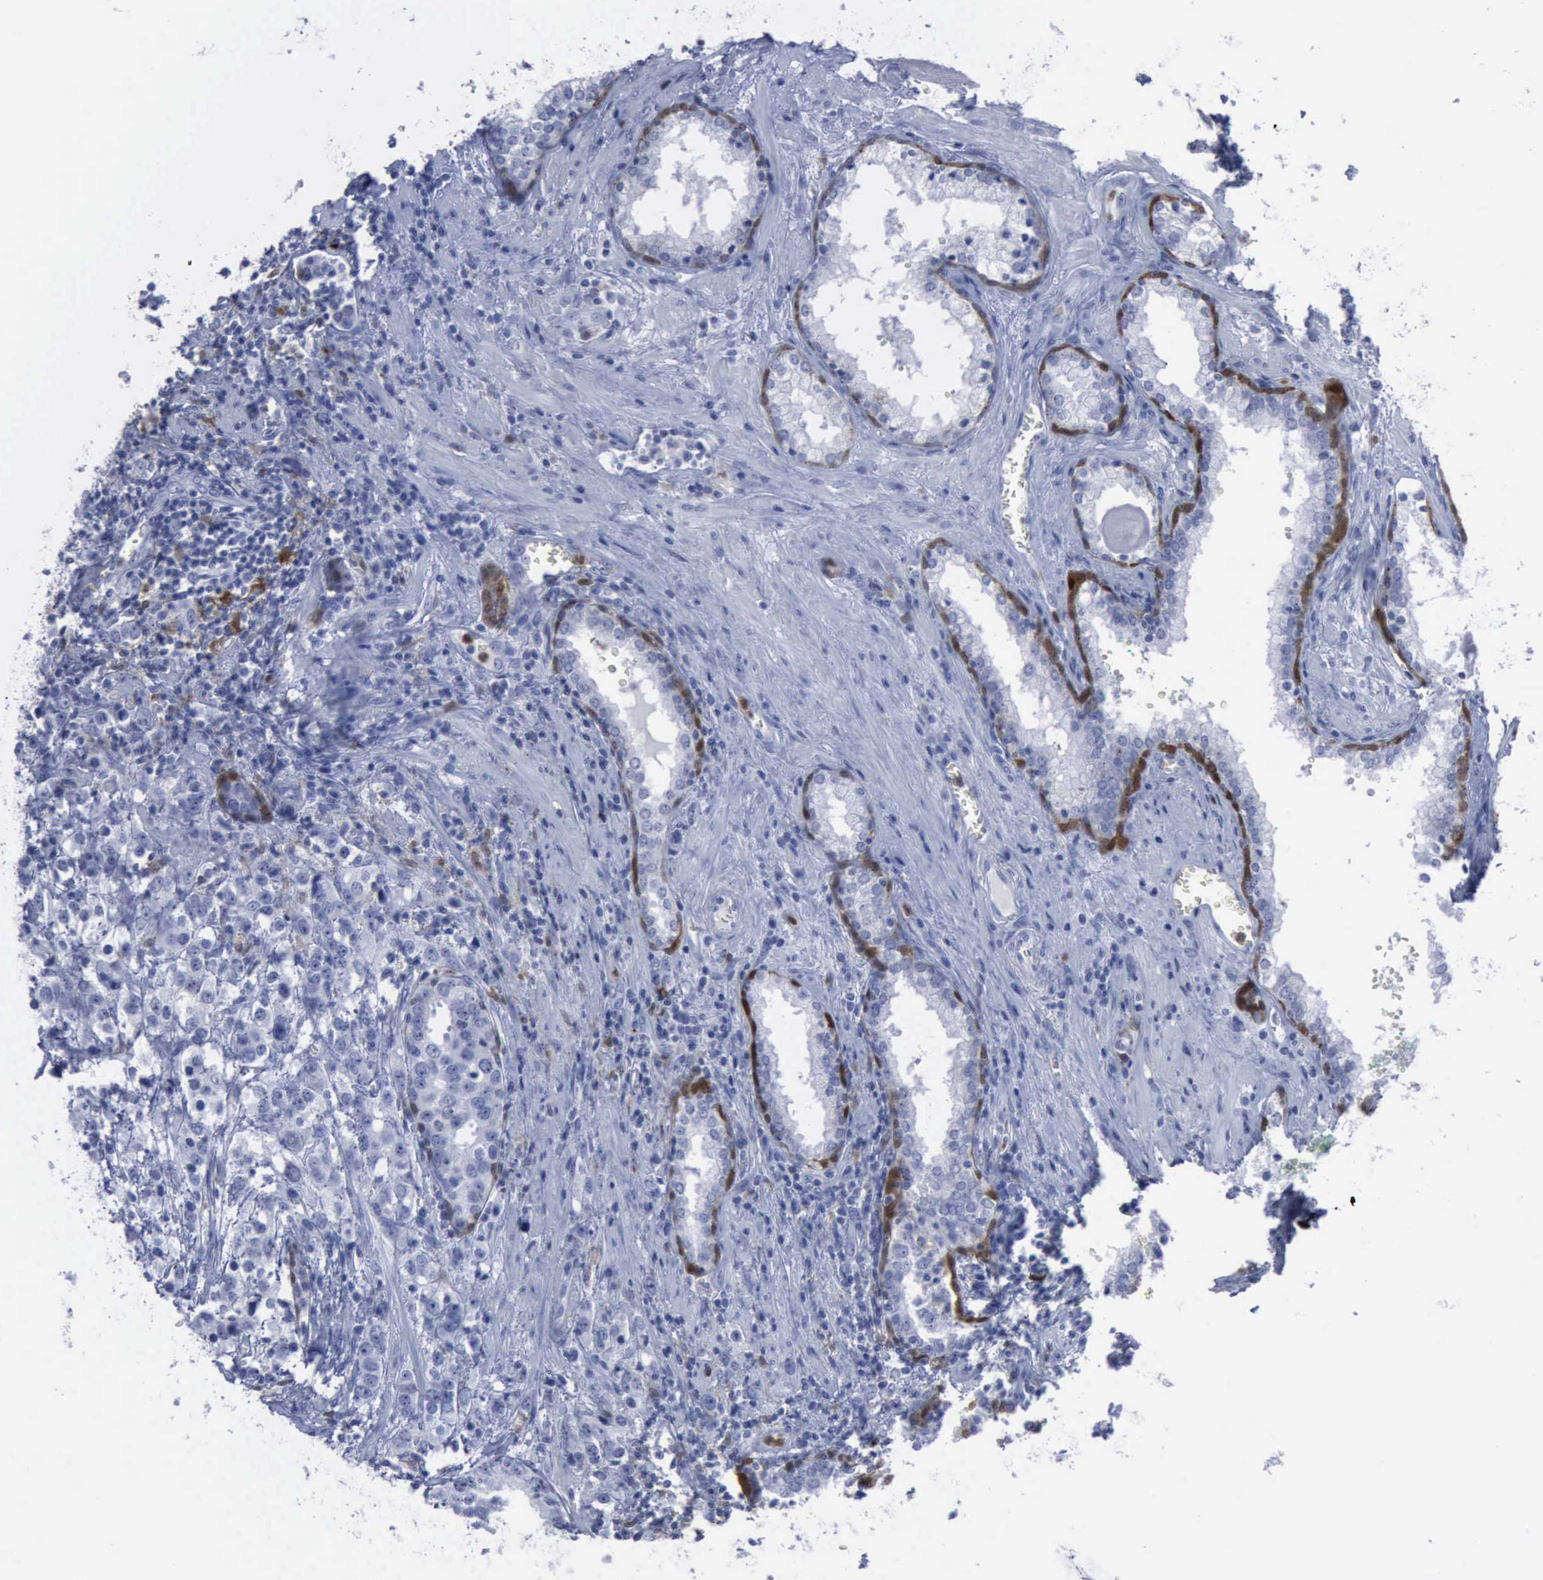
{"staining": {"intensity": "negative", "quantity": "none", "location": "none"}, "tissue": "prostate cancer", "cell_type": "Tumor cells", "image_type": "cancer", "snomed": [{"axis": "morphology", "description": "Adenocarcinoma, High grade"}, {"axis": "topography", "description": "Prostate"}], "caption": "Photomicrograph shows no protein expression in tumor cells of prostate high-grade adenocarcinoma tissue. (DAB immunohistochemistry (IHC) visualized using brightfield microscopy, high magnification).", "gene": "CSTA", "patient": {"sex": "male", "age": 71}}